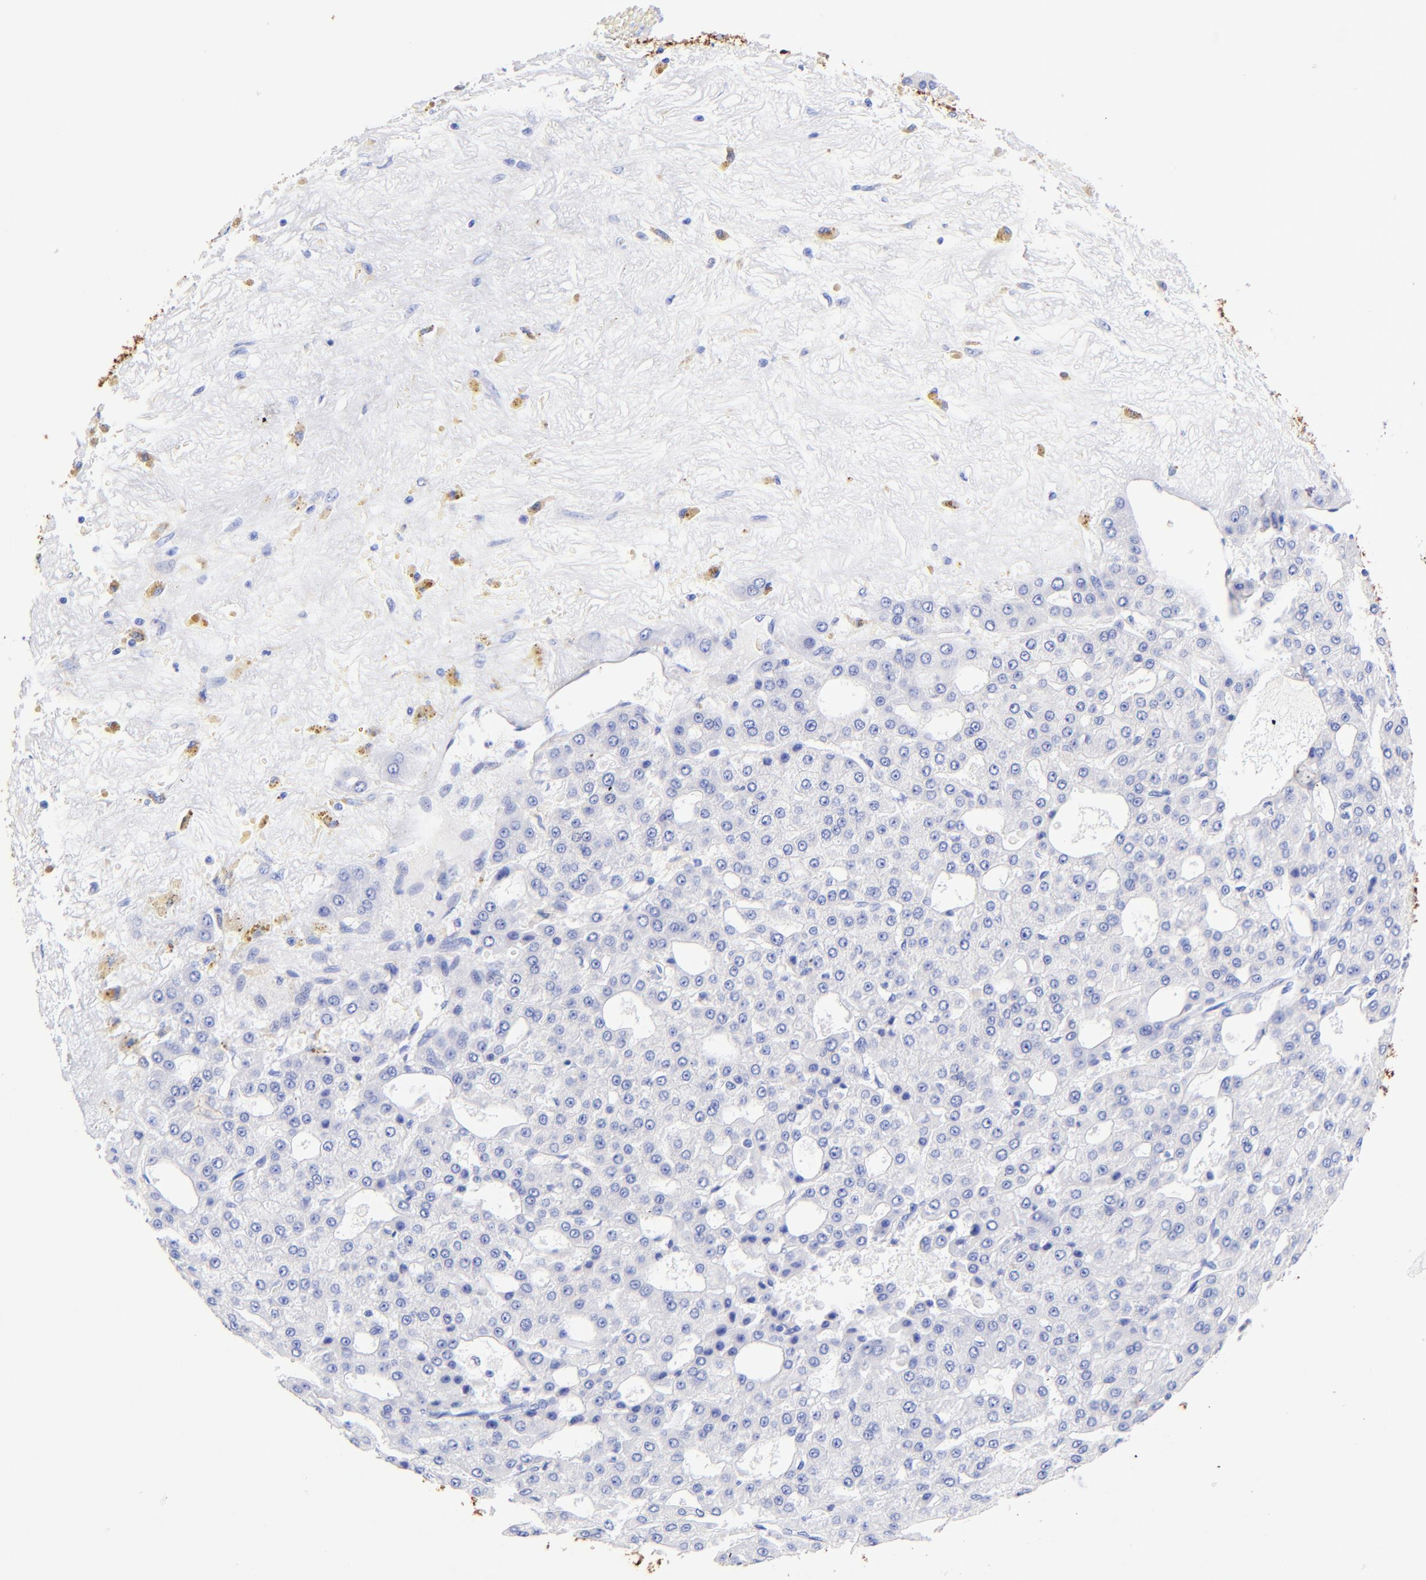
{"staining": {"intensity": "negative", "quantity": "none", "location": "none"}, "tissue": "liver cancer", "cell_type": "Tumor cells", "image_type": "cancer", "snomed": [{"axis": "morphology", "description": "Carcinoma, Hepatocellular, NOS"}, {"axis": "topography", "description": "Liver"}], "caption": "Tumor cells show no significant staining in liver cancer (hepatocellular carcinoma).", "gene": "KRT19", "patient": {"sex": "male", "age": 47}}